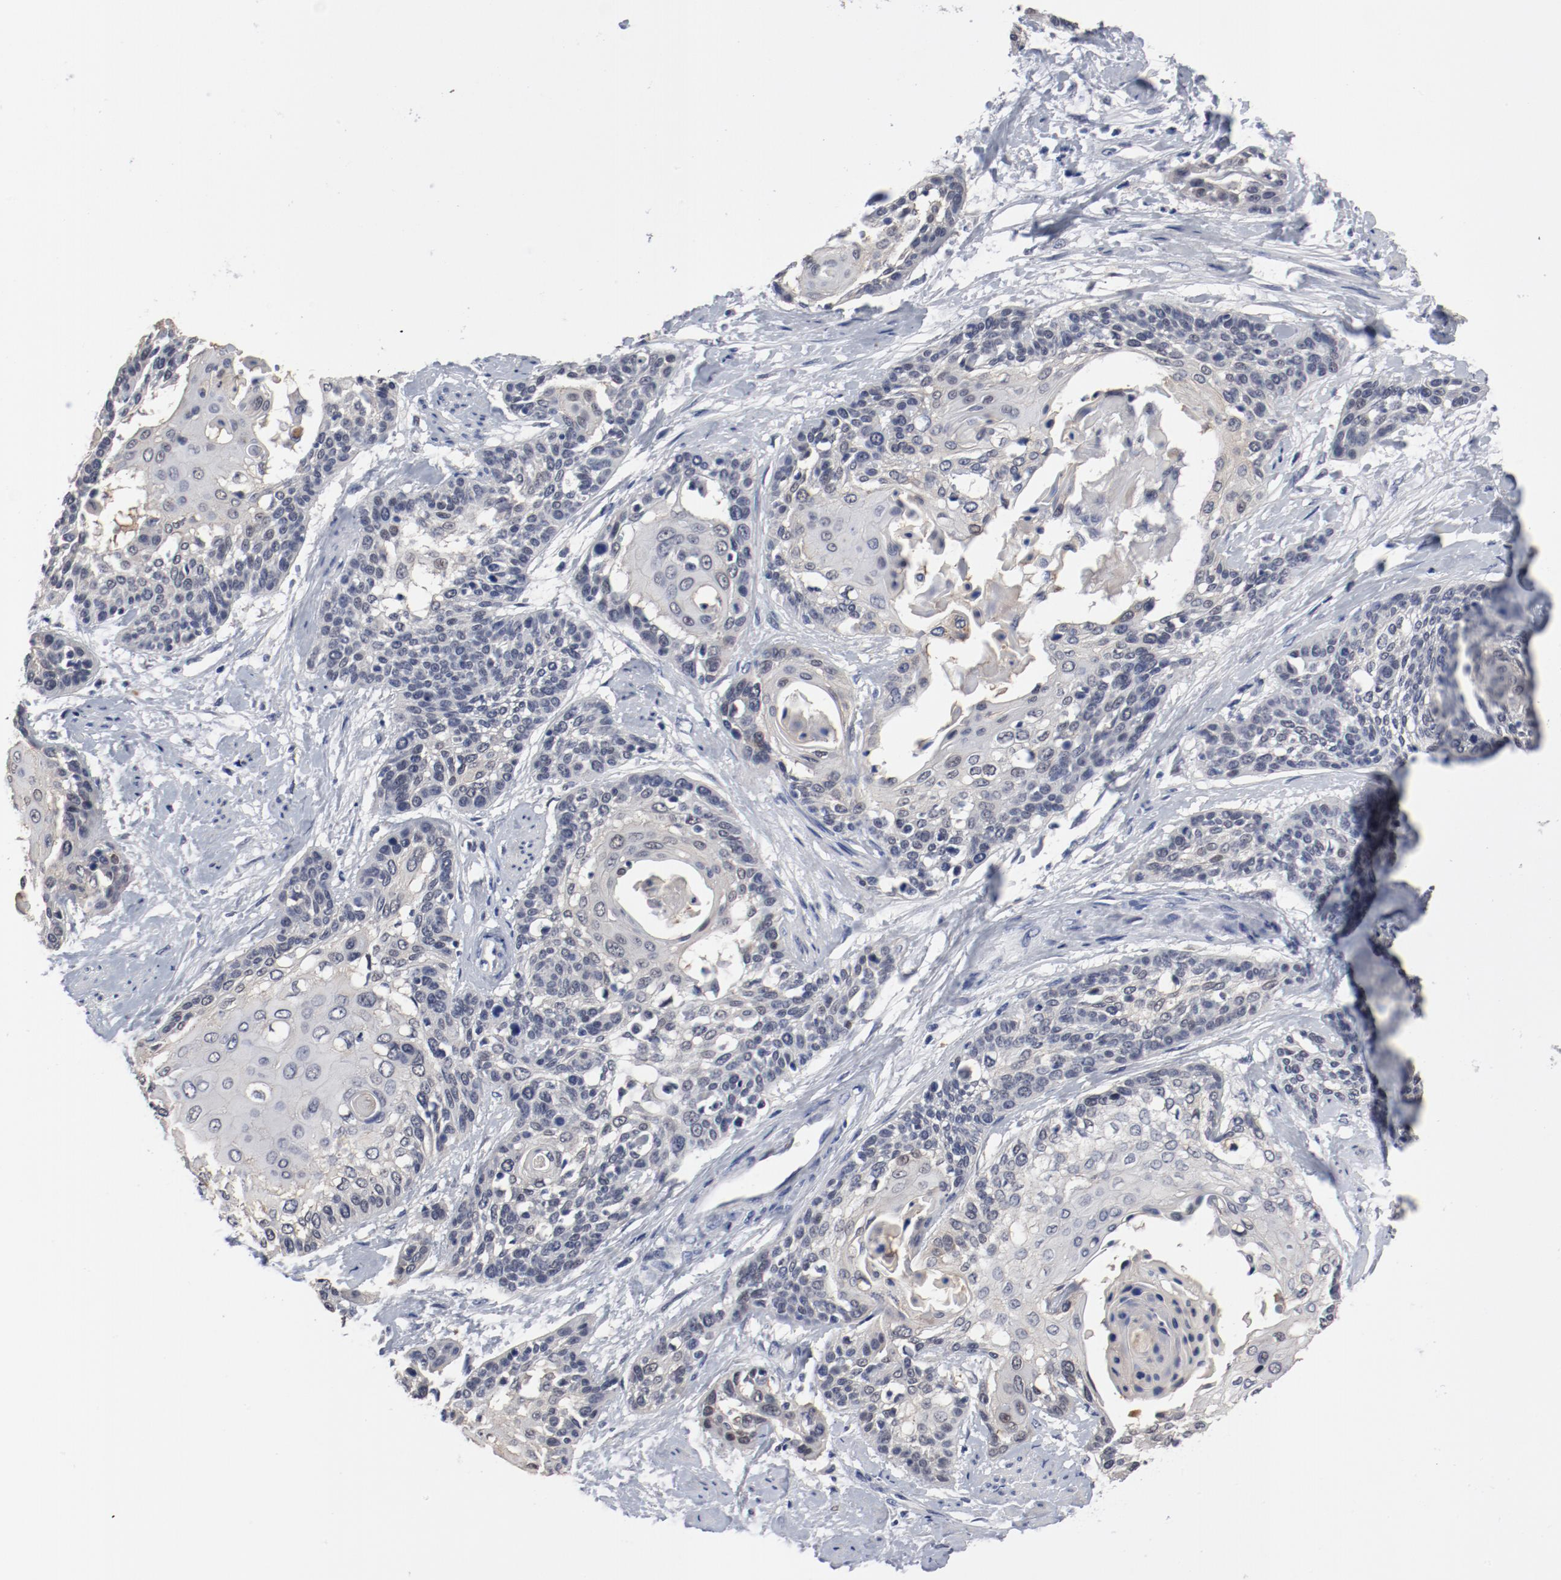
{"staining": {"intensity": "negative", "quantity": "none", "location": "none"}, "tissue": "cervical cancer", "cell_type": "Tumor cells", "image_type": "cancer", "snomed": [{"axis": "morphology", "description": "Squamous cell carcinoma, NOS"}, {"axis": "topography", "description": "Cervix"}], "caption": "High power microscopy image of an IHC image of cervical squamous cell carcinoma, revealing no significant expression in tumor cells.", "gene": "ANKLE2", "patient": {"sex": "female", "age": 57}}